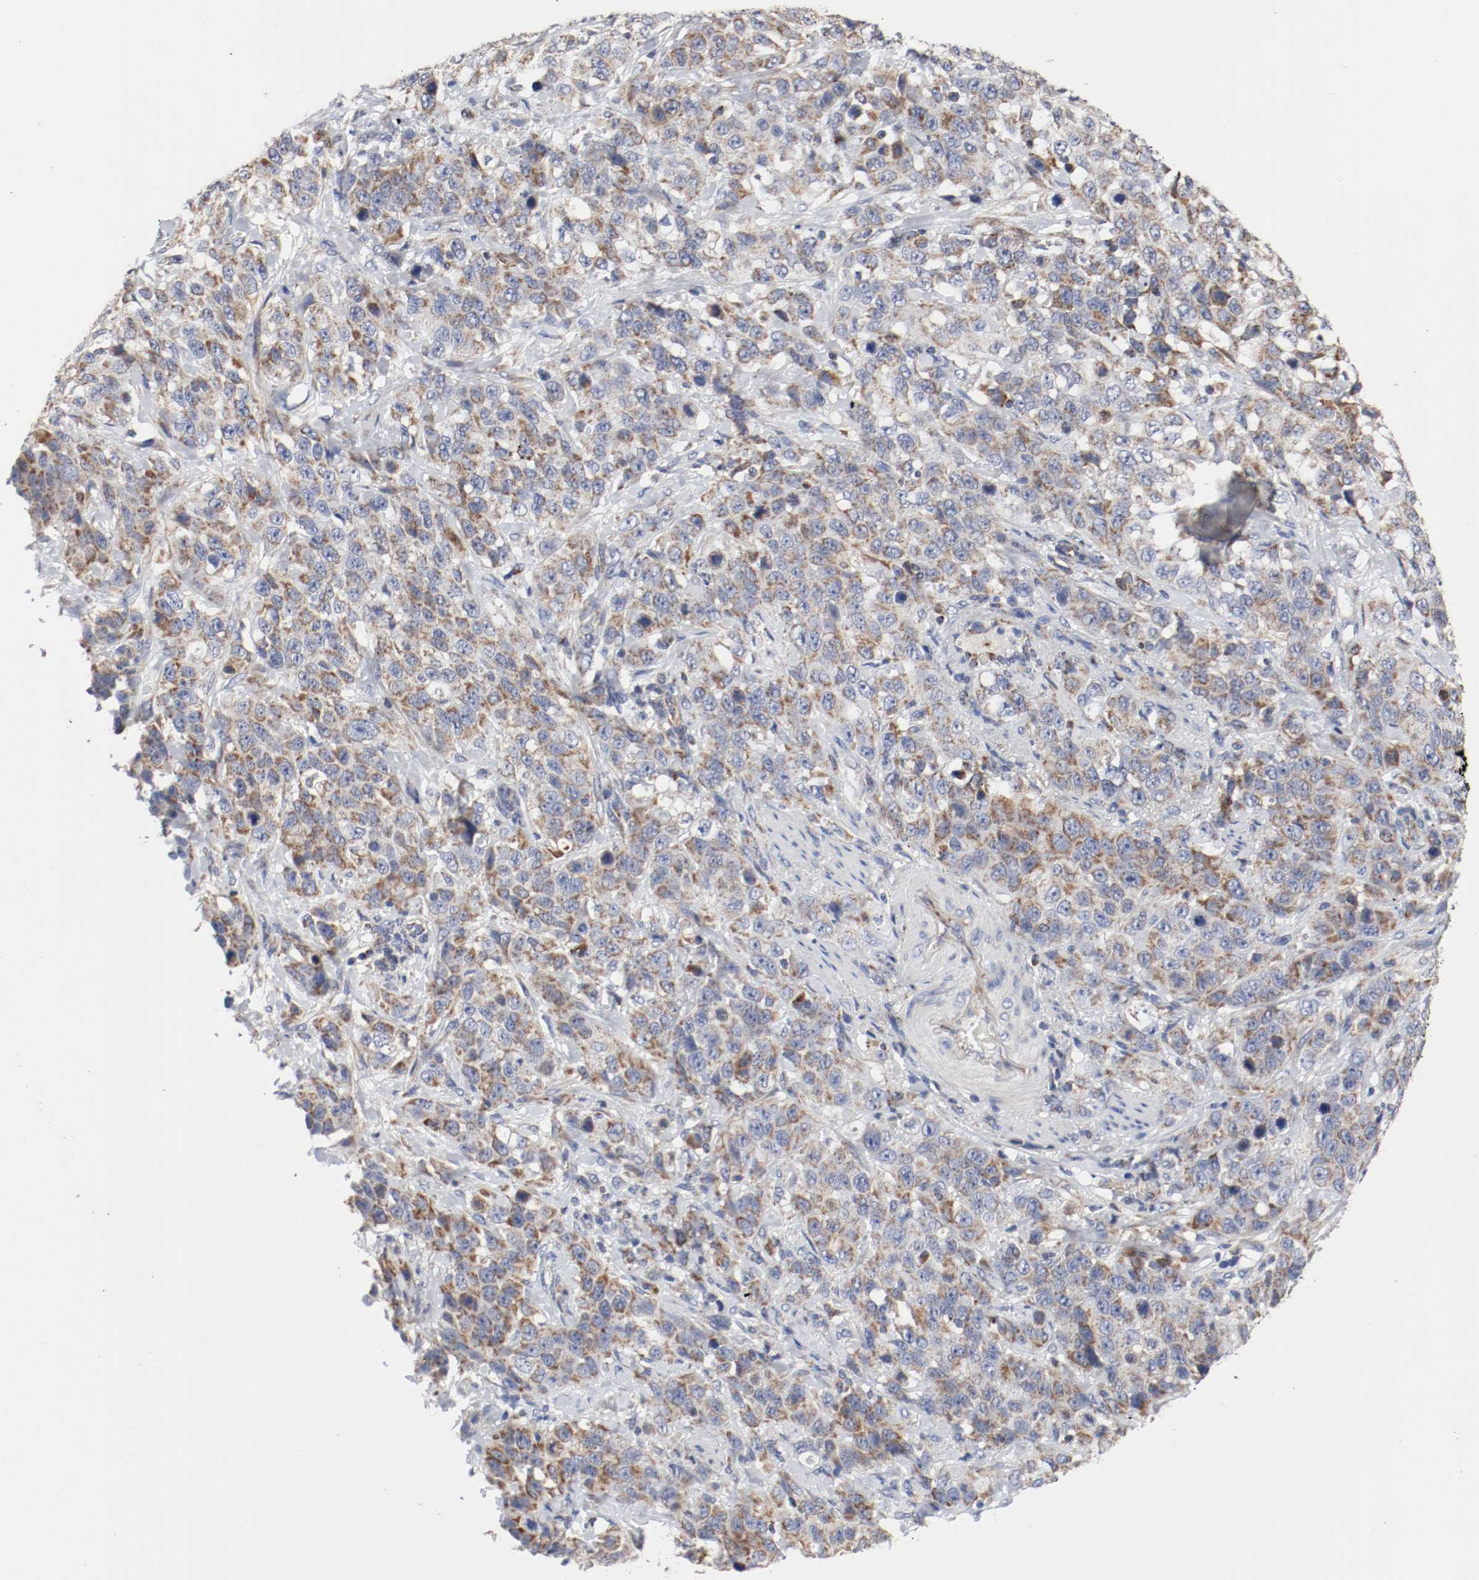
{"staining": {"intensity": "moderate", "quantity": ">75%", "location": "cytoplasmic/membranous"}, "tissue": "stomach cancer", "cell_type": "Tumor cells", "image_type": "cancer", "snomed": [{"axis": "morphology", "description": "Normal tissue, NOS"}, {"axis": "morphology", "description": "Adenocarcinoma, NOS"}, {"axis": "topography", "description": "Stomach"}], "caption": "Stomach cancer (adenocarcinoma) was stained to show a protein in brown. There is medium levels of moderate cytoplasmic/membranous staining in approximately >75% of tumor cells.", "gene": "AFG3L2", "patient": {"sex": "male", "age": 48}}